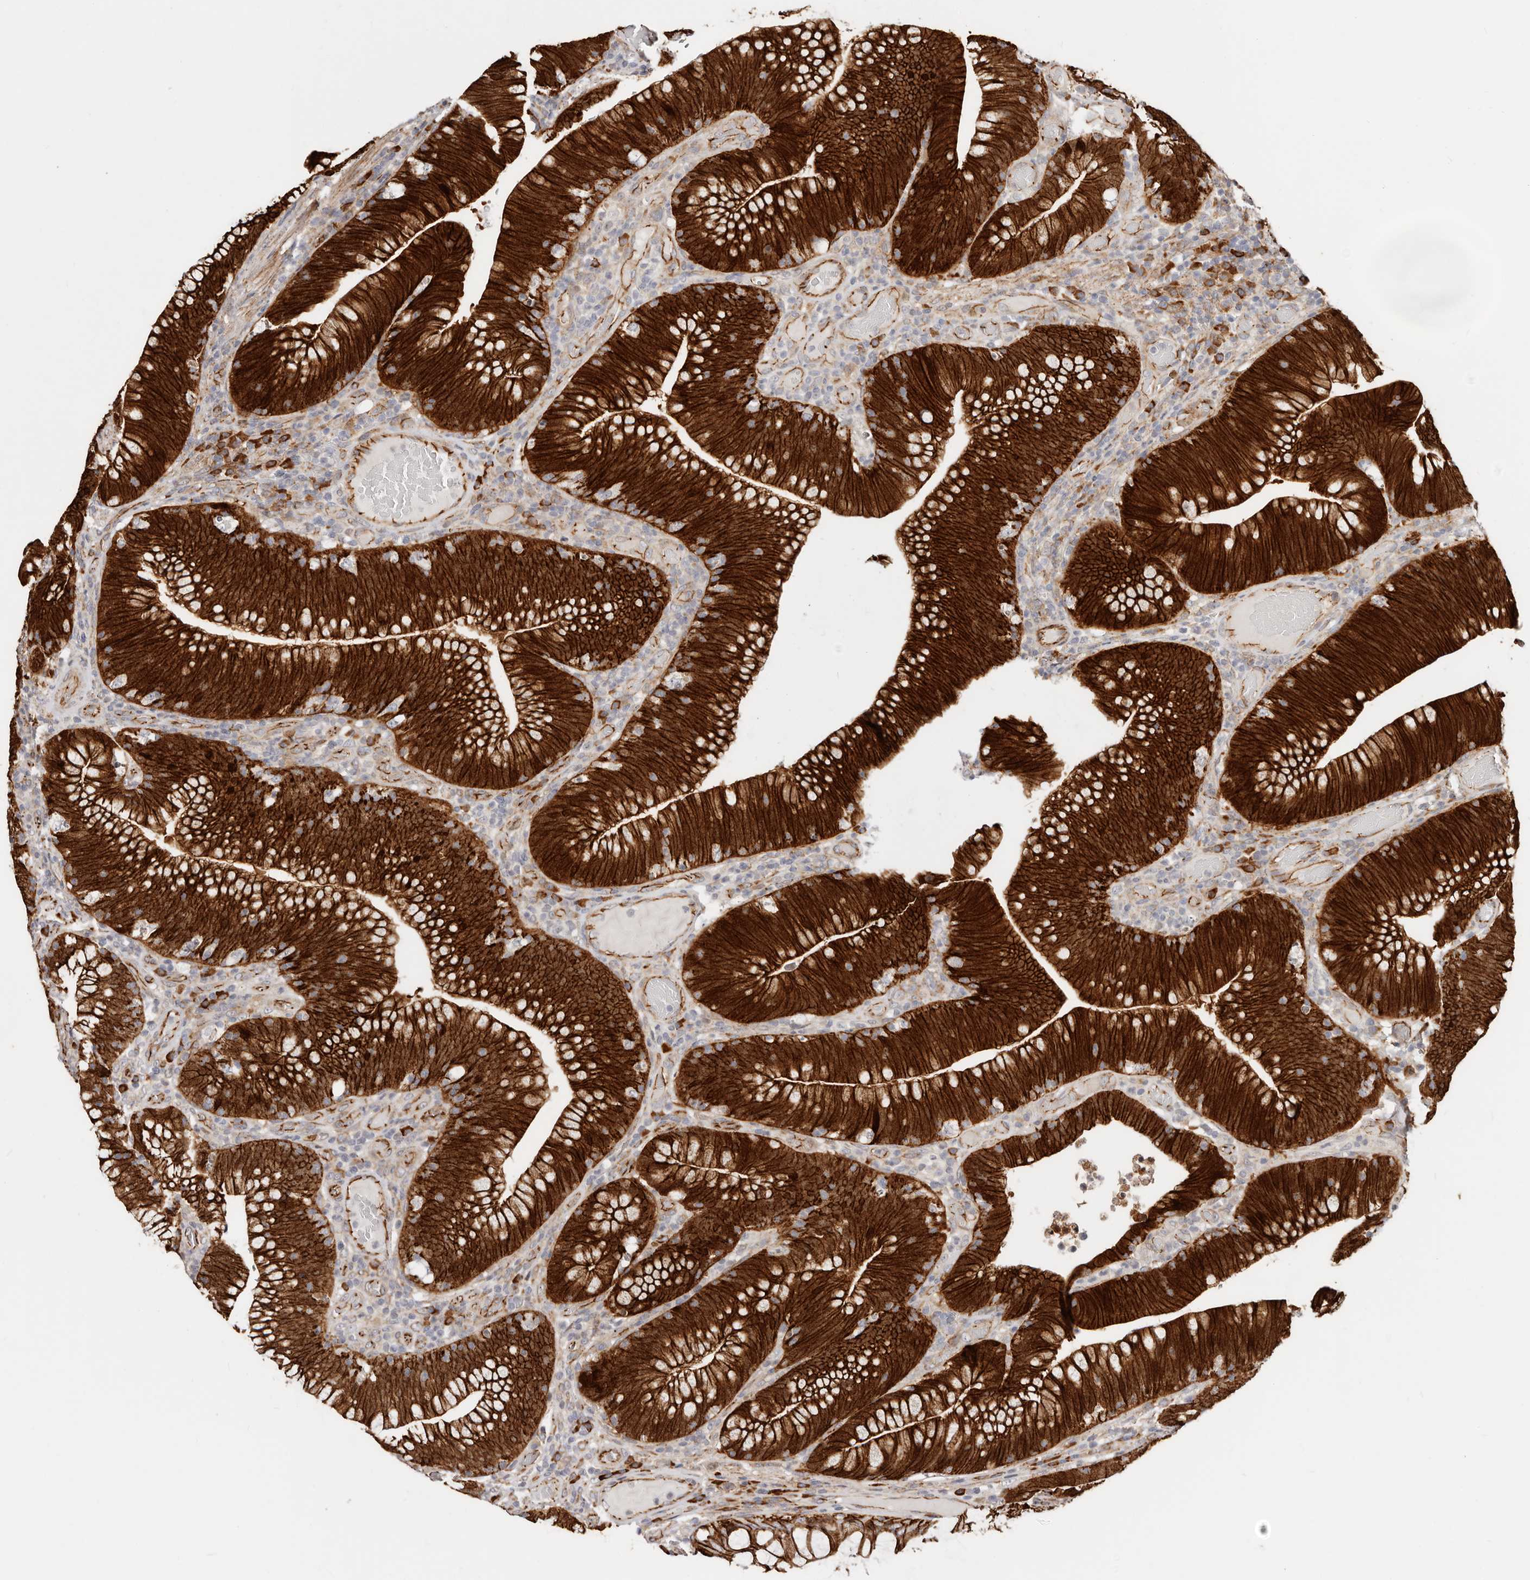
{"staining": {"intensity": "strong", "quantity": ">75%", "location": "cytoplasmic/membranous"}, "tissue": "colorectal cancer", "cell_type": "Tumor cells", "image_type": "cancer", "snomed": [{"axis": "morphology", "description": "Normal tissue, NOS"}, {"axis": "topography", "description": "Colon"}], "caption": "A histopathology image of colorectal cancer stained for a protein displays strong cytoplasmic/membranous brown staining in tumor cells.", "gene": "CTNNB1", "patient": {"sex": "female", "age": 82}}